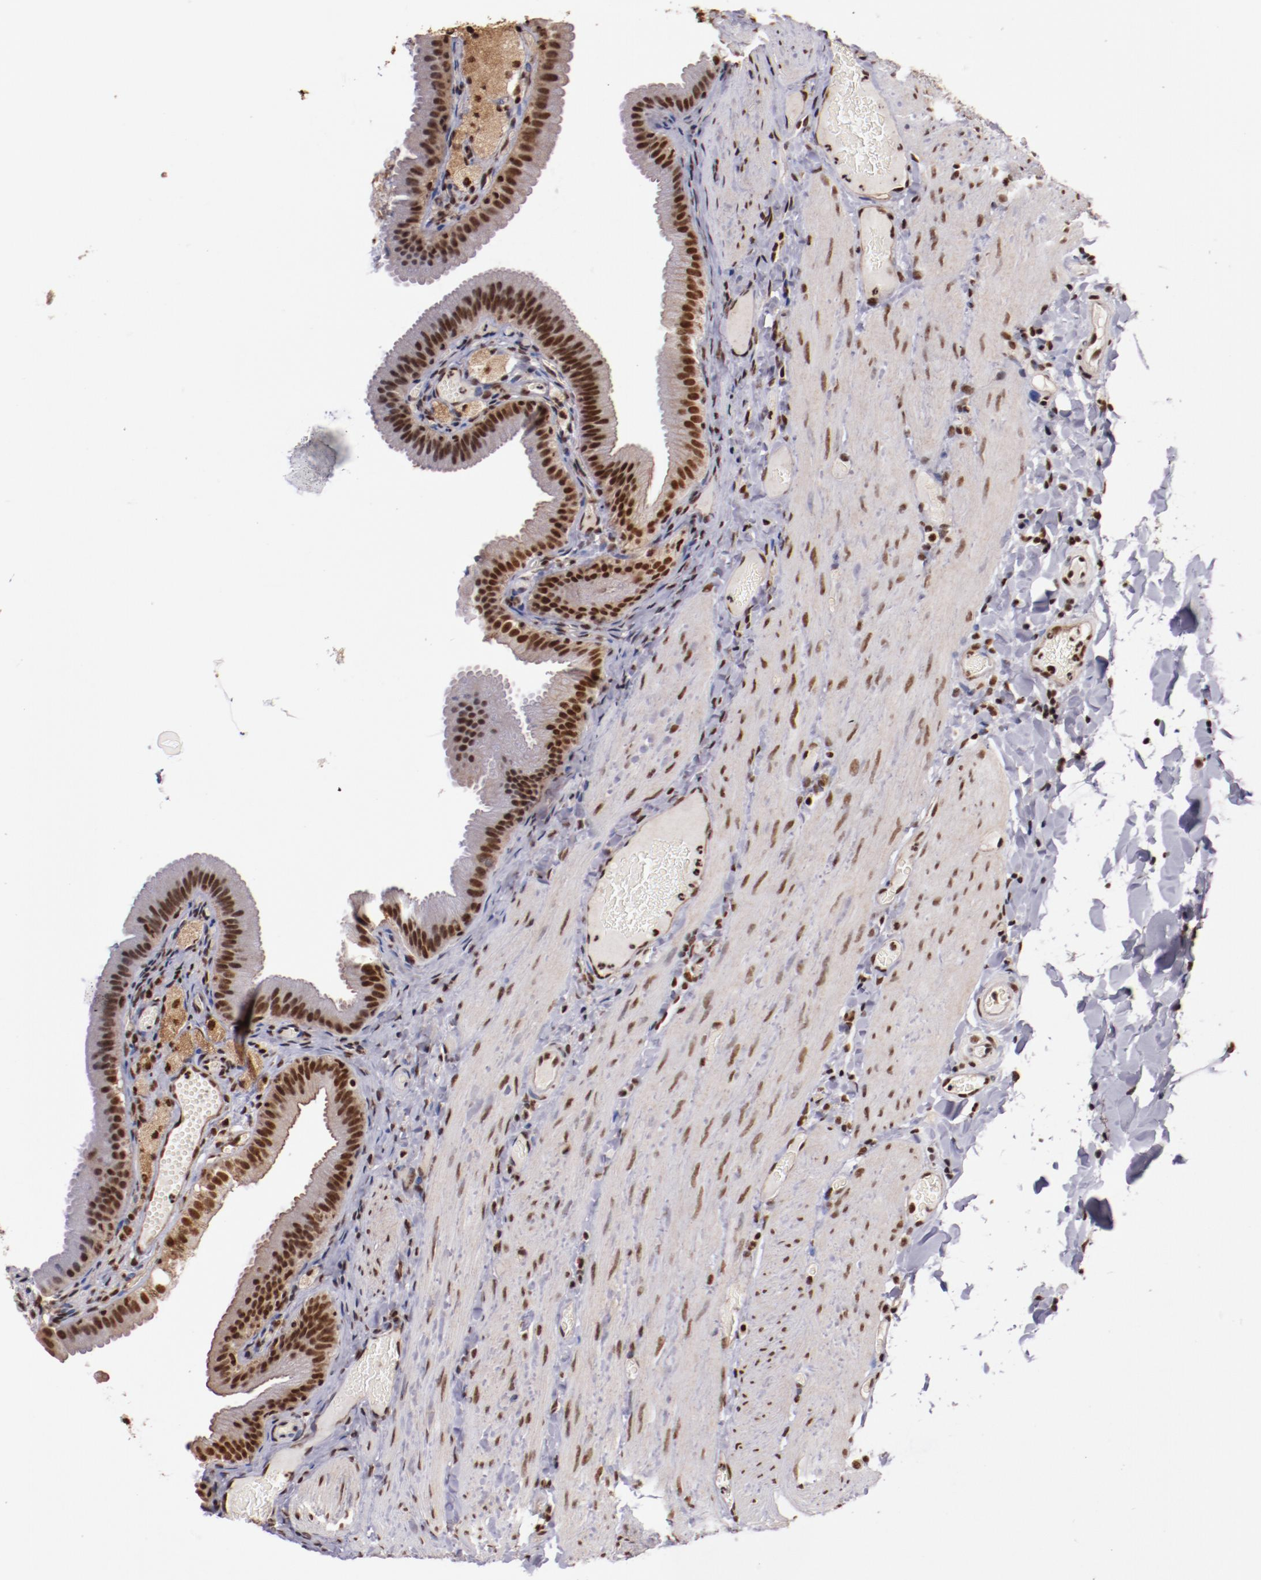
{"staining": {"intensity": "moderate", "quantity": ">75%", "location": "cytoplasmic/membranous,nuclear"}, "tissue": "gallbladder", "cell_type": "Glandular cells", "image_type": "normal", "snomed": [{"axis": "morphology", "description": "Normal tissue, NOS"}, {"axis": "topography", "description": "Gallbladder"}], "caption": "IHC (DAB) staining of benign human gallbladder shows moderate cytoplasmic/membranous,nuclear protein expression in approximately >75% of glandular cells.", "gene": "STAG2", "patient": {"sex": "female", "age": 24}}